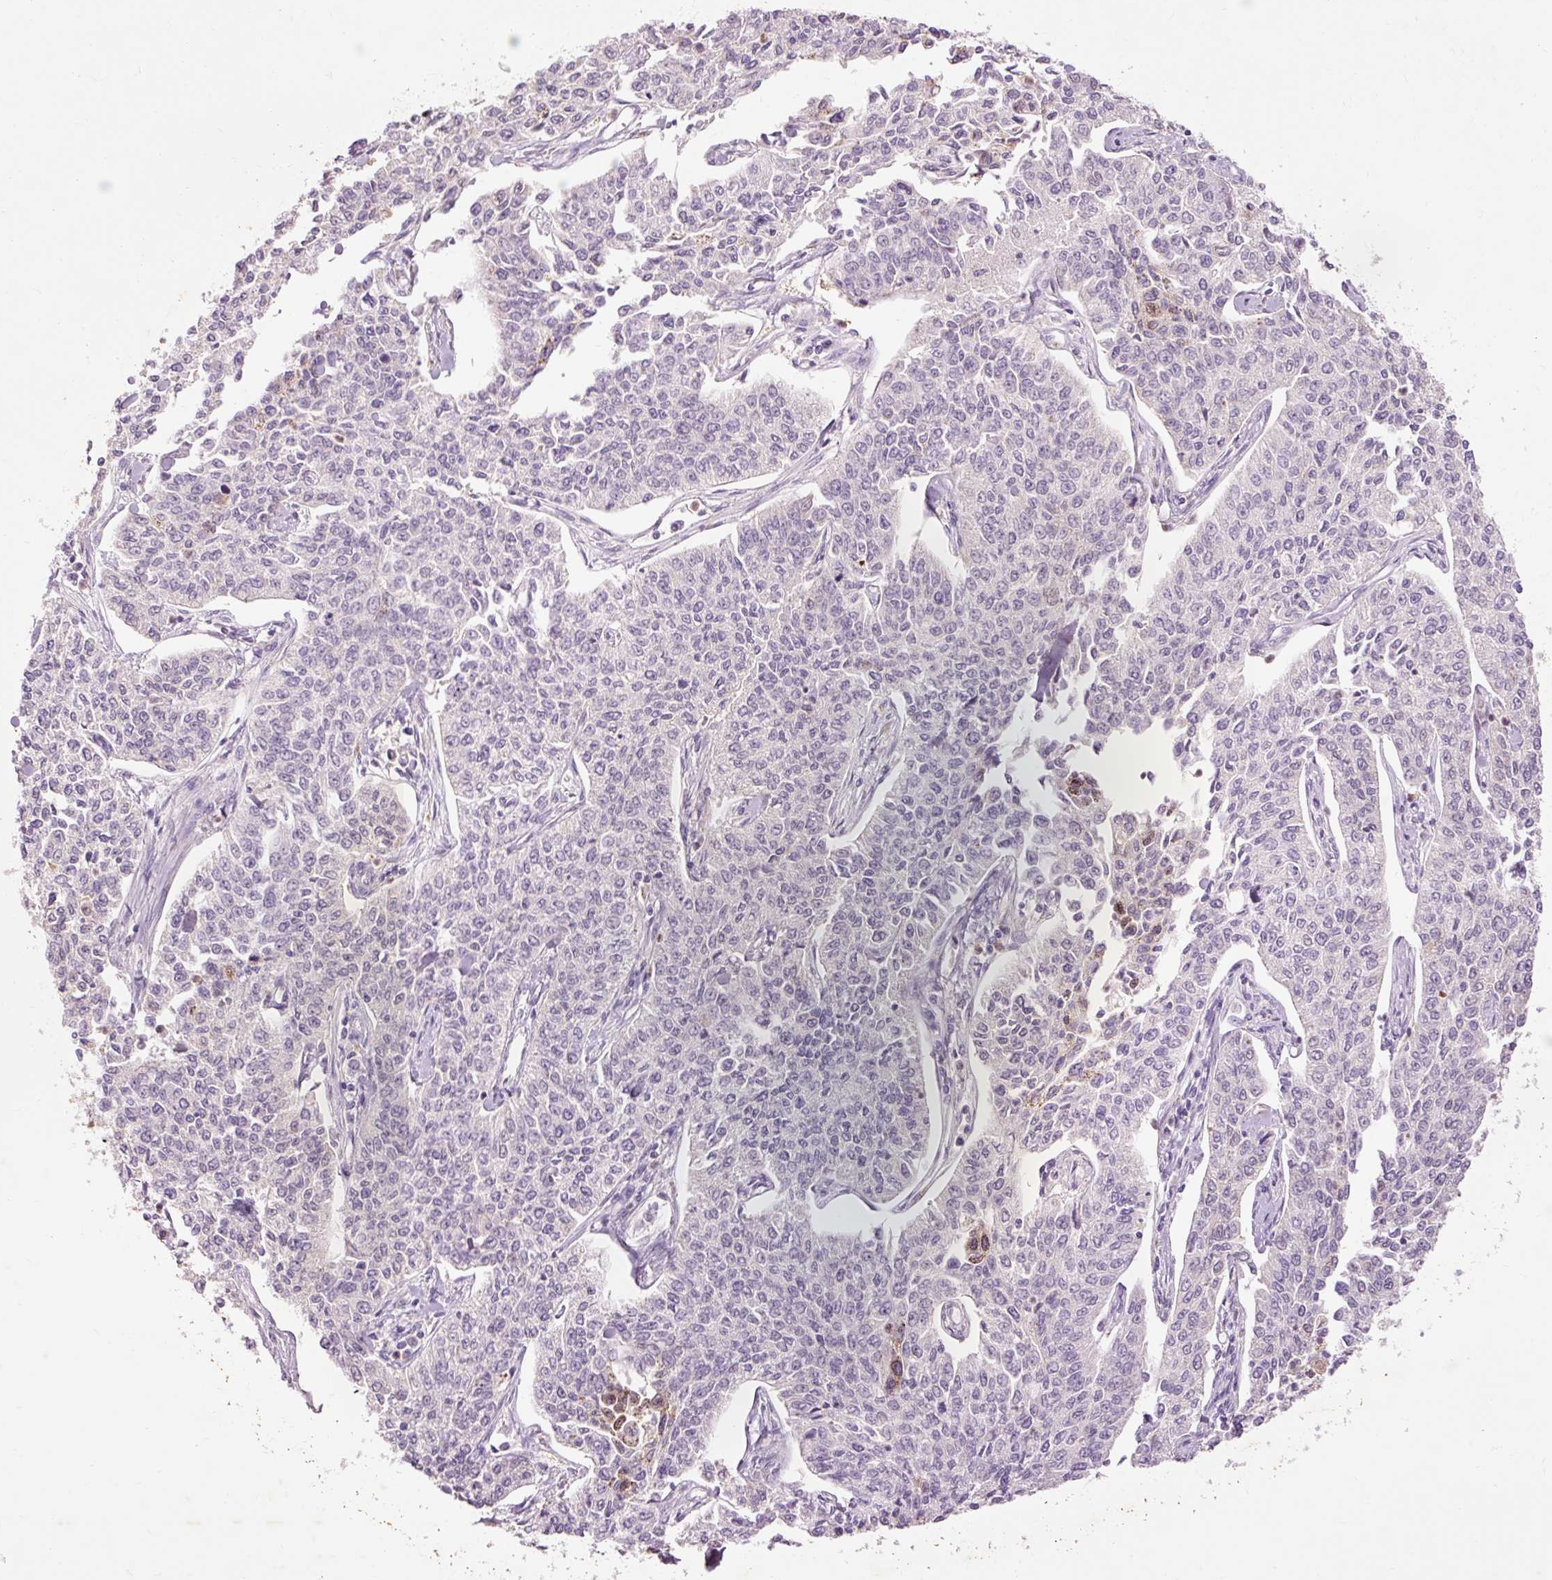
{"staining": {"intensity": "negative", "quantity": "none", "location": "none"}, "tissue": "cervical cancer", "cell_type": "Tumor cells", "image_type": "cancer", "snomed": [{"axis": "morphology", "description": "Squamous cell carcinoma, NOS"}, {"axis": "topography", "description": "Cervix"}], "caption": "Immunohistochemistry of human squamous cell carcinoma (cervical) shows no expression in tumor cells.", "gene": "PRDX5", "patient": {"sex": "female", "age": 35}}